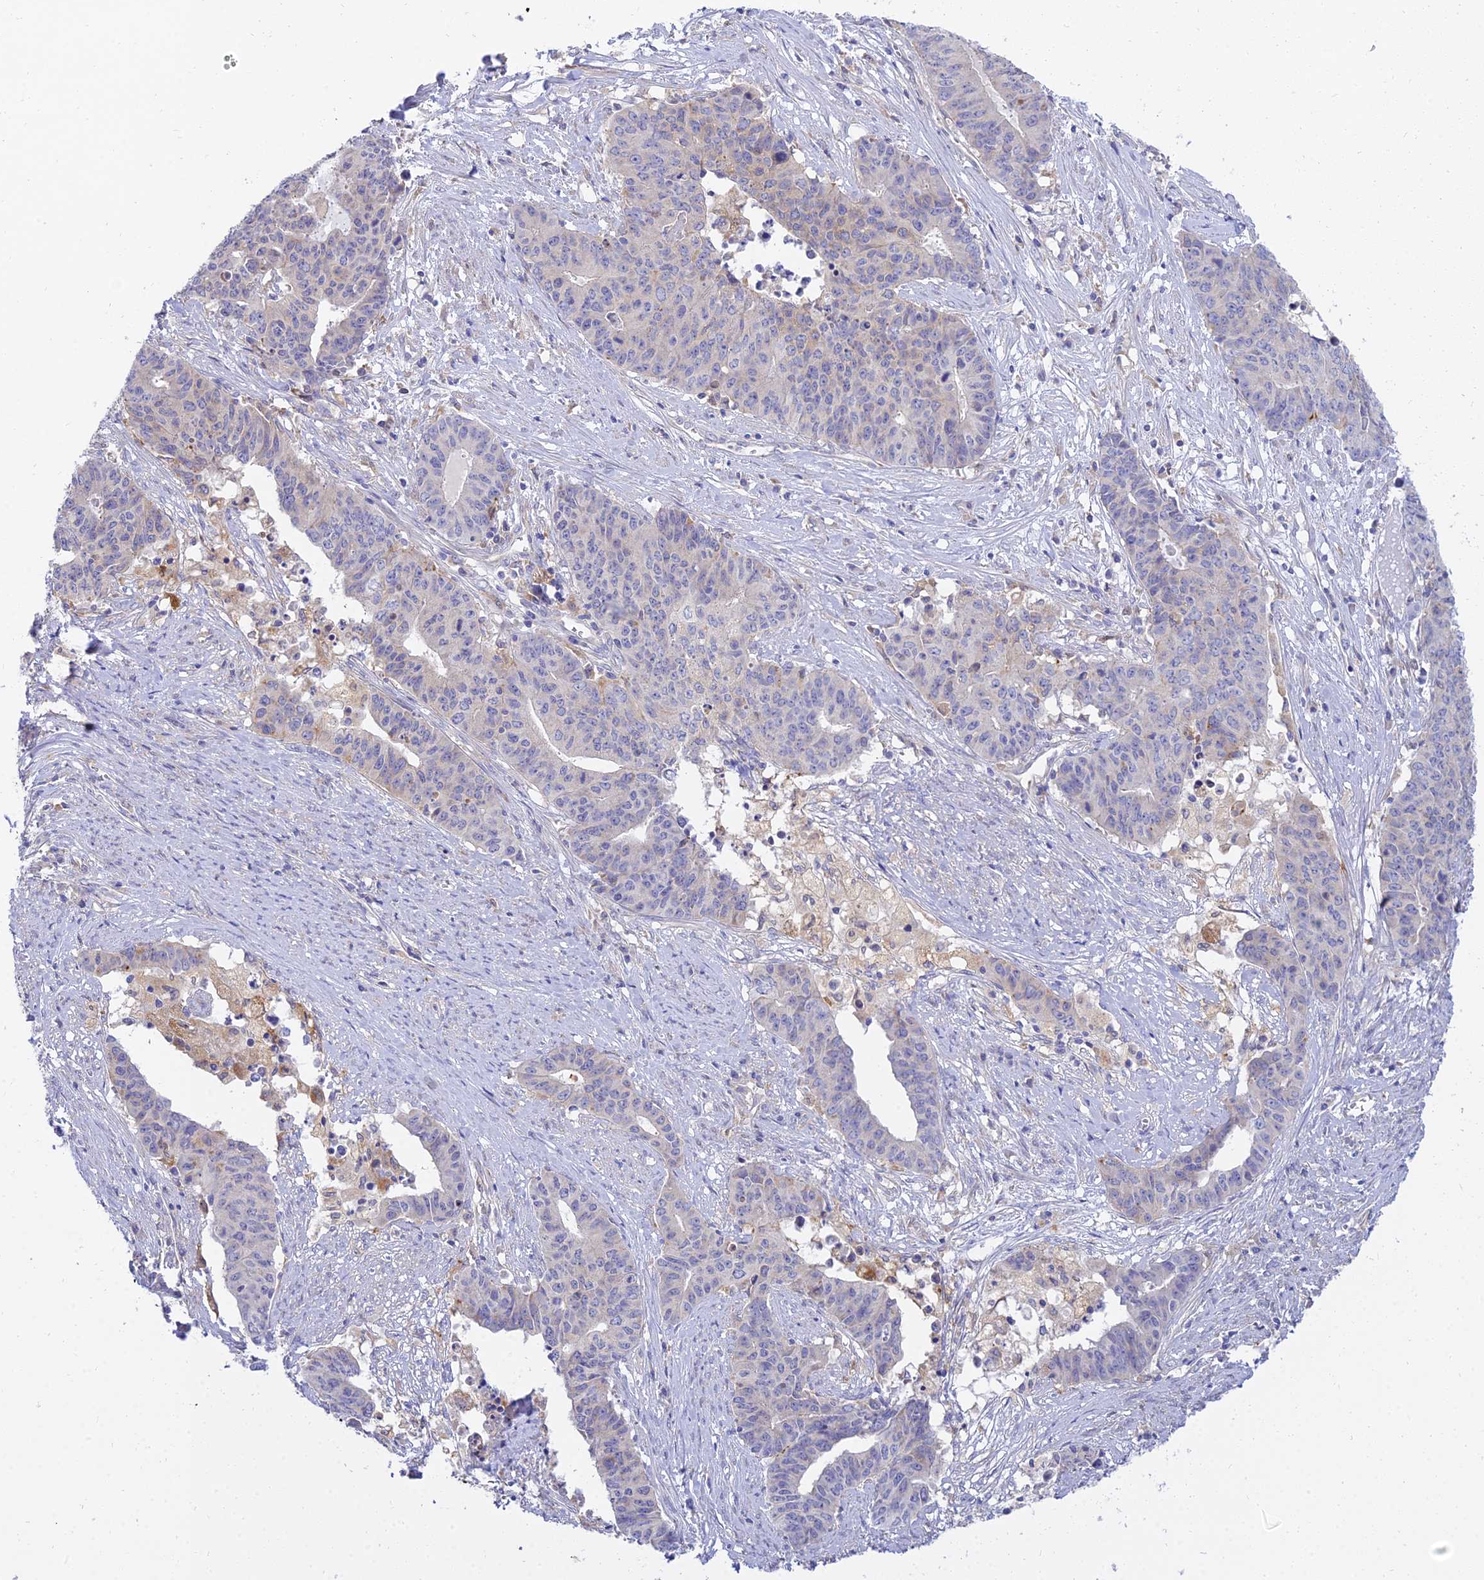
{"staining": {"intensity": "negative", "quantity": "none", "location": "none"}, "tissue": "endometrial cancer", "cell_type": "Tumor cells", "image_type": "cancer", "snomed": [{"axis": "morphology", "description": "Adenocarcinoma, NOS"}, {"axis": "topography", "description": "Endometrium"}], "caption": "Tumor cells are negative for protein expression in human endometrial adenocarcinoma. (DAB (3,3'-diaminobenzidine) immunohistochemistry (IHC) visualized using brightfield microscopy, high magnification).", "gene": "ARL8B", "patient": {"sex": "female", "age": 59}}